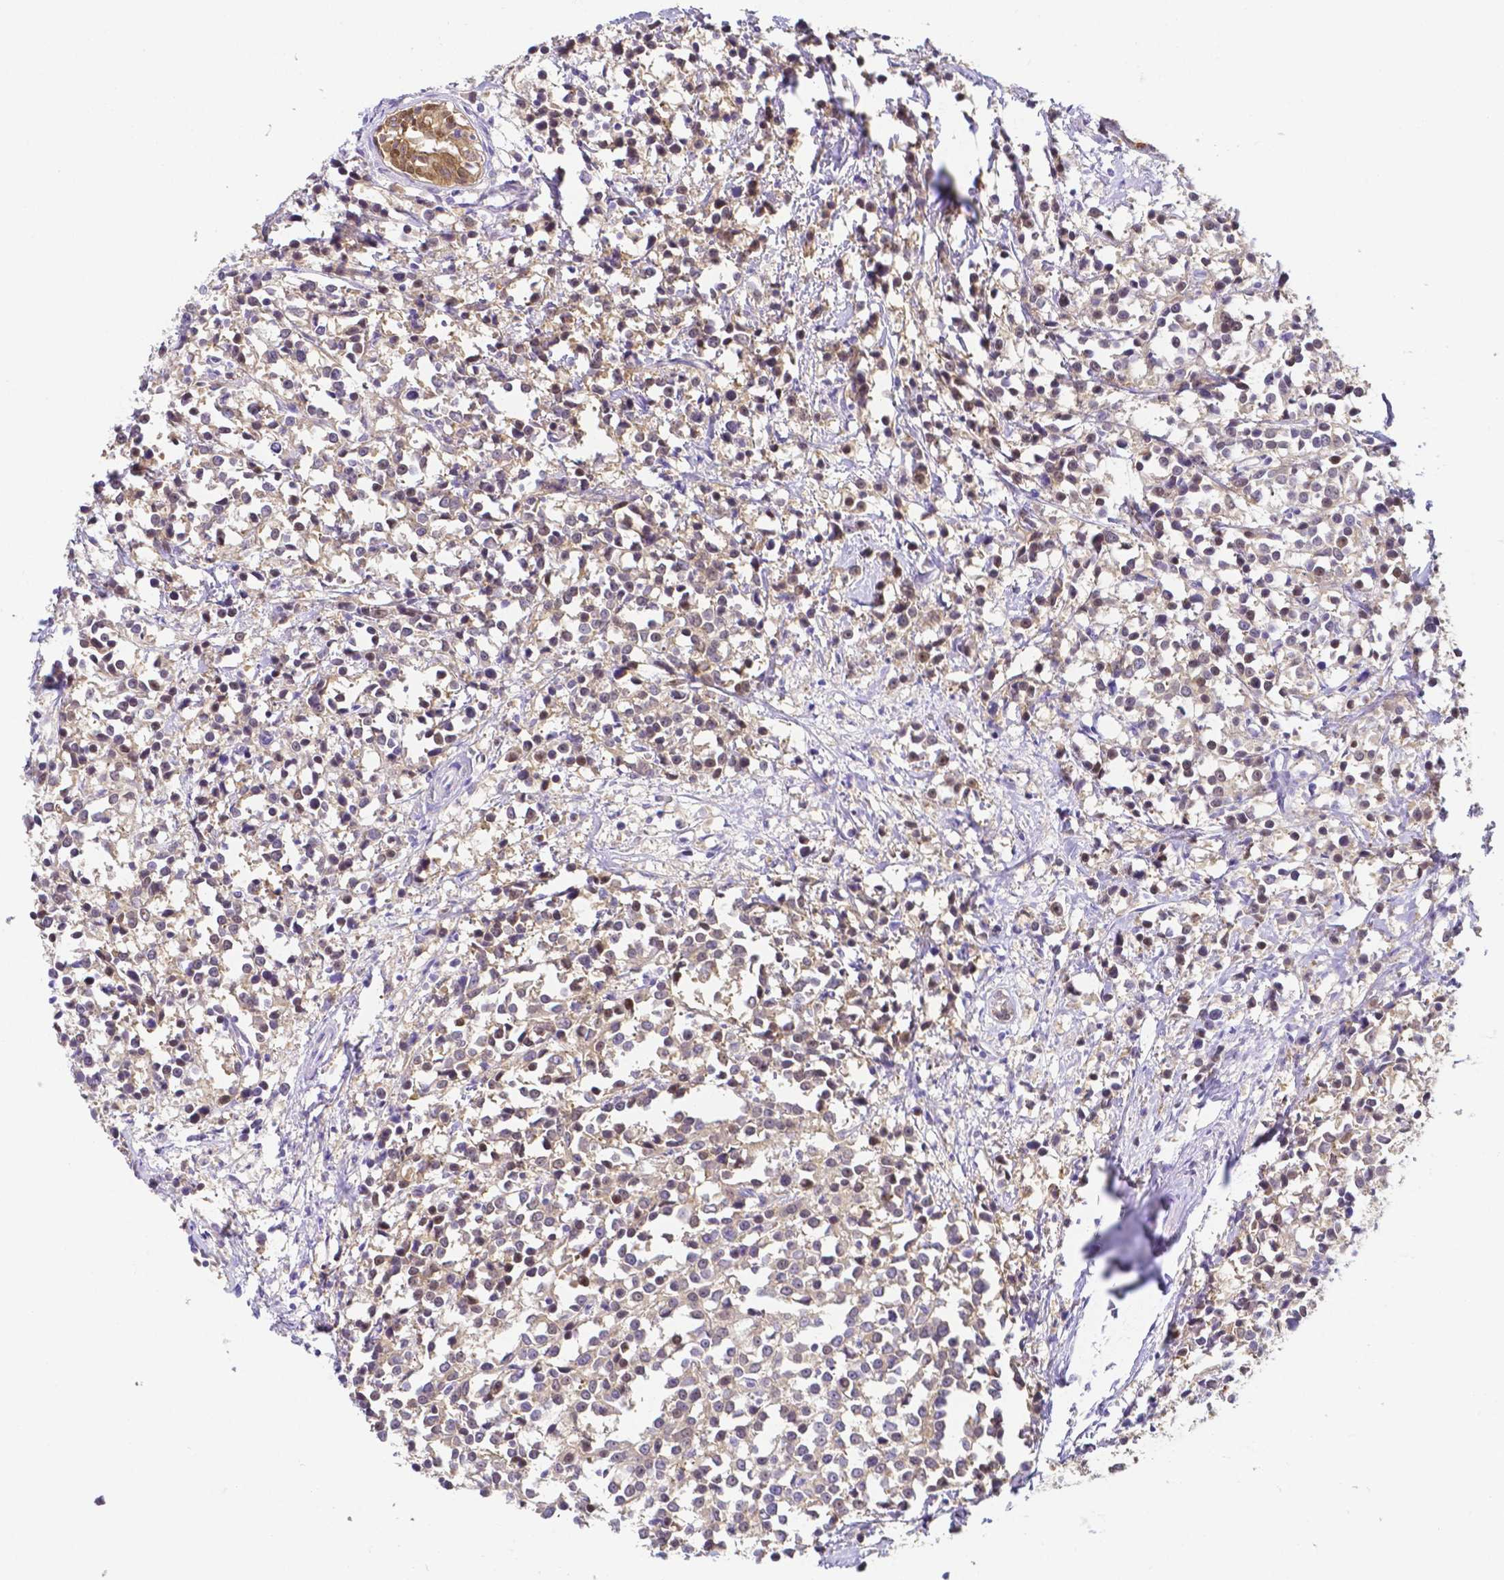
{"staining": {"intensity": "weak", "quantity": ">75%", "location": "cytoplasmic/membranous"}, "tissue": "breast cancer", "cell_type": "Tumor cells", "image_type": "cancer", "snomed": [{"axis": "morphology", "description": "Duct carcinoma"}, {"axis": "topography", "description": "Breast"}], "caption": "Tumor cells demonstrate low levels of weak cytoplasmic/membranous staining in about >75% of cells in intraductal carcinoma (breast).", "gene": "PKP3", "patient": {"sex": "female", "age": 80}}